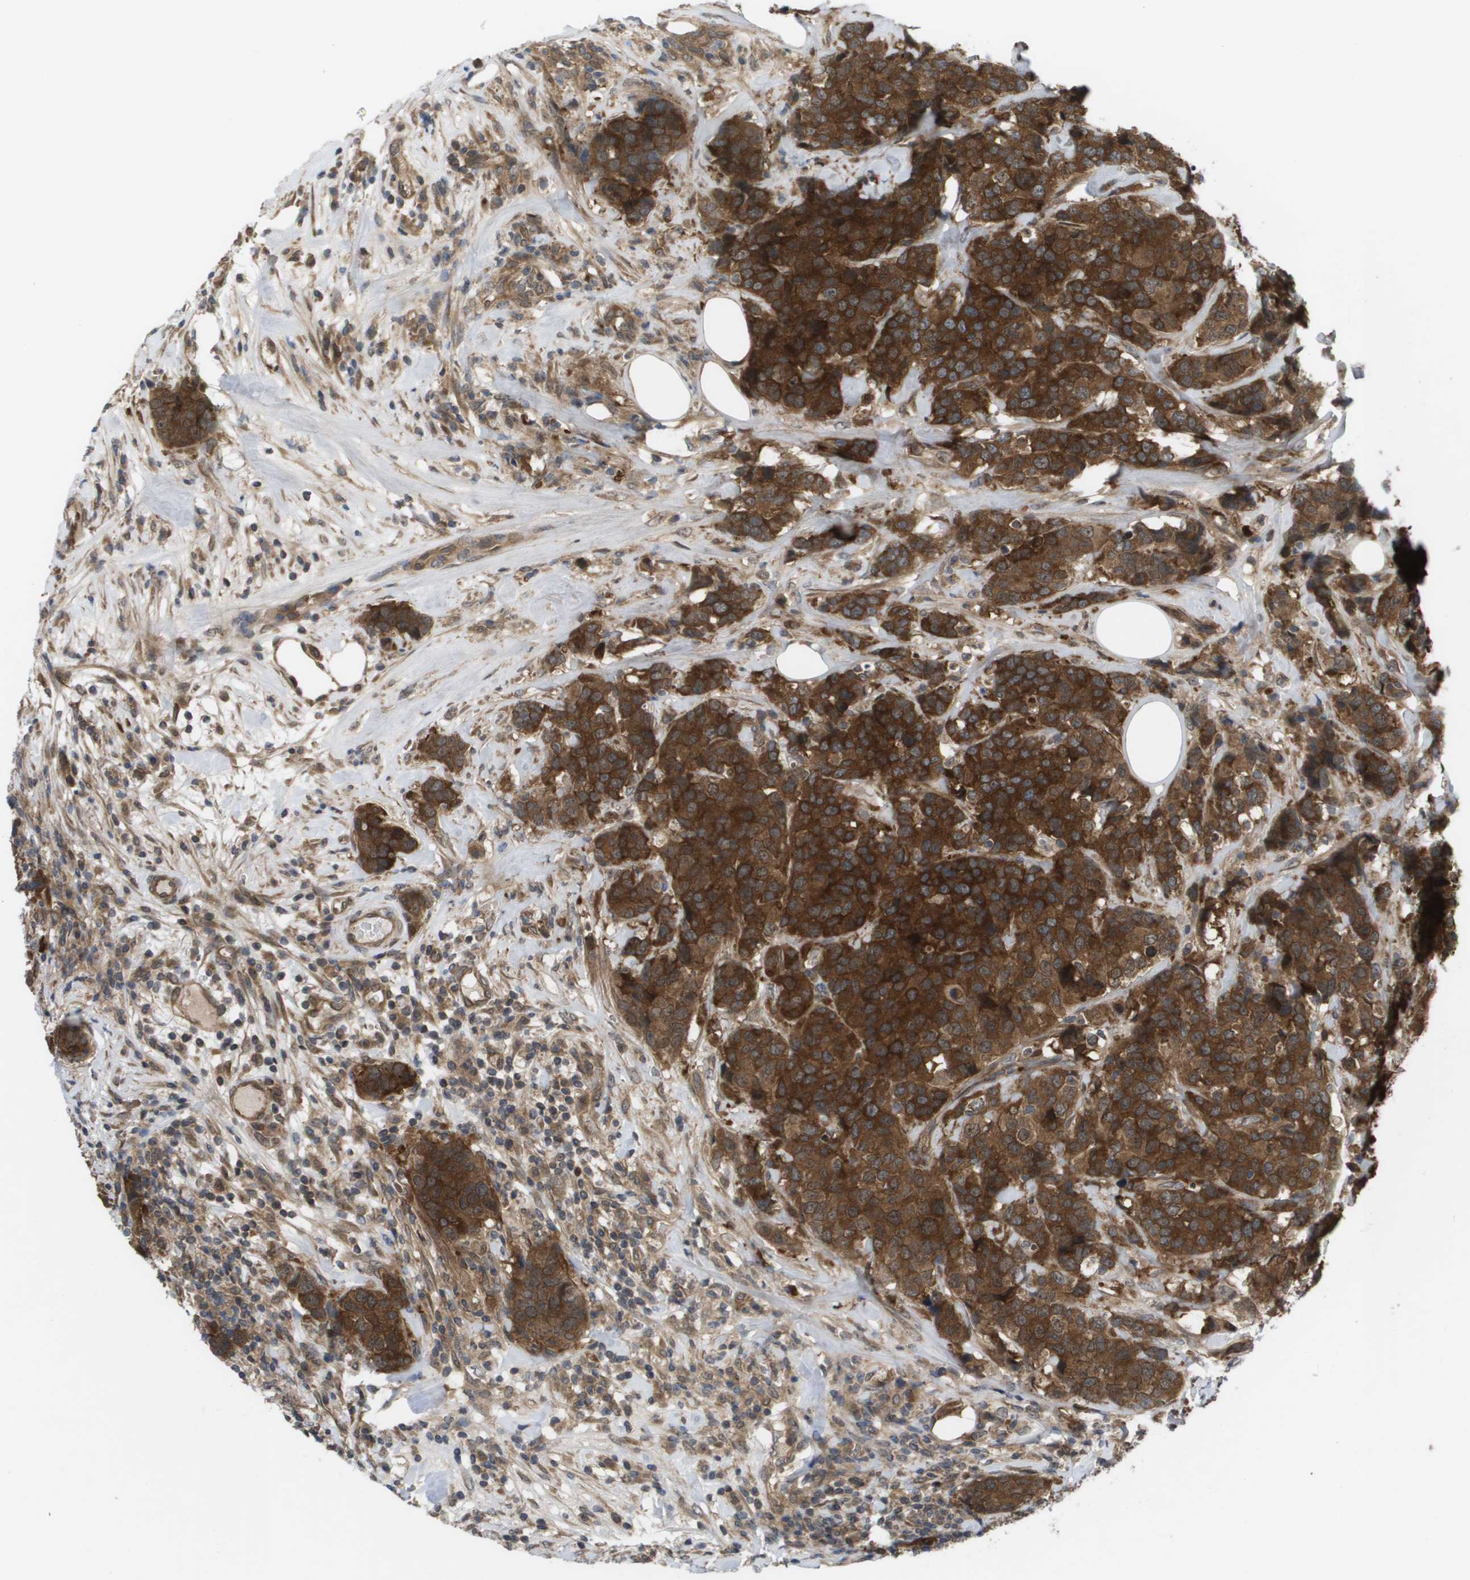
{"staining": {"intensity": "strong", "quantity": ">75%", "location": "cytoplasmic/membranous,nuclear"}, "tissue": "breast cancer", "cell_type": "Tumor cells", "image_type": "cancer", "snomed": [{"axis": "morphology", "description": "Lobular carcinoma"}, {"axis": "topography", "description": "Breast"}], "caption": "Tumor cells reveal strong cytoplasmic/membranous and nuclear positivity in approximately >75% of cells in breast lobular carcinoma.", "gene": "CTPS2", "patient": {"sex": "female", "age": 59}}